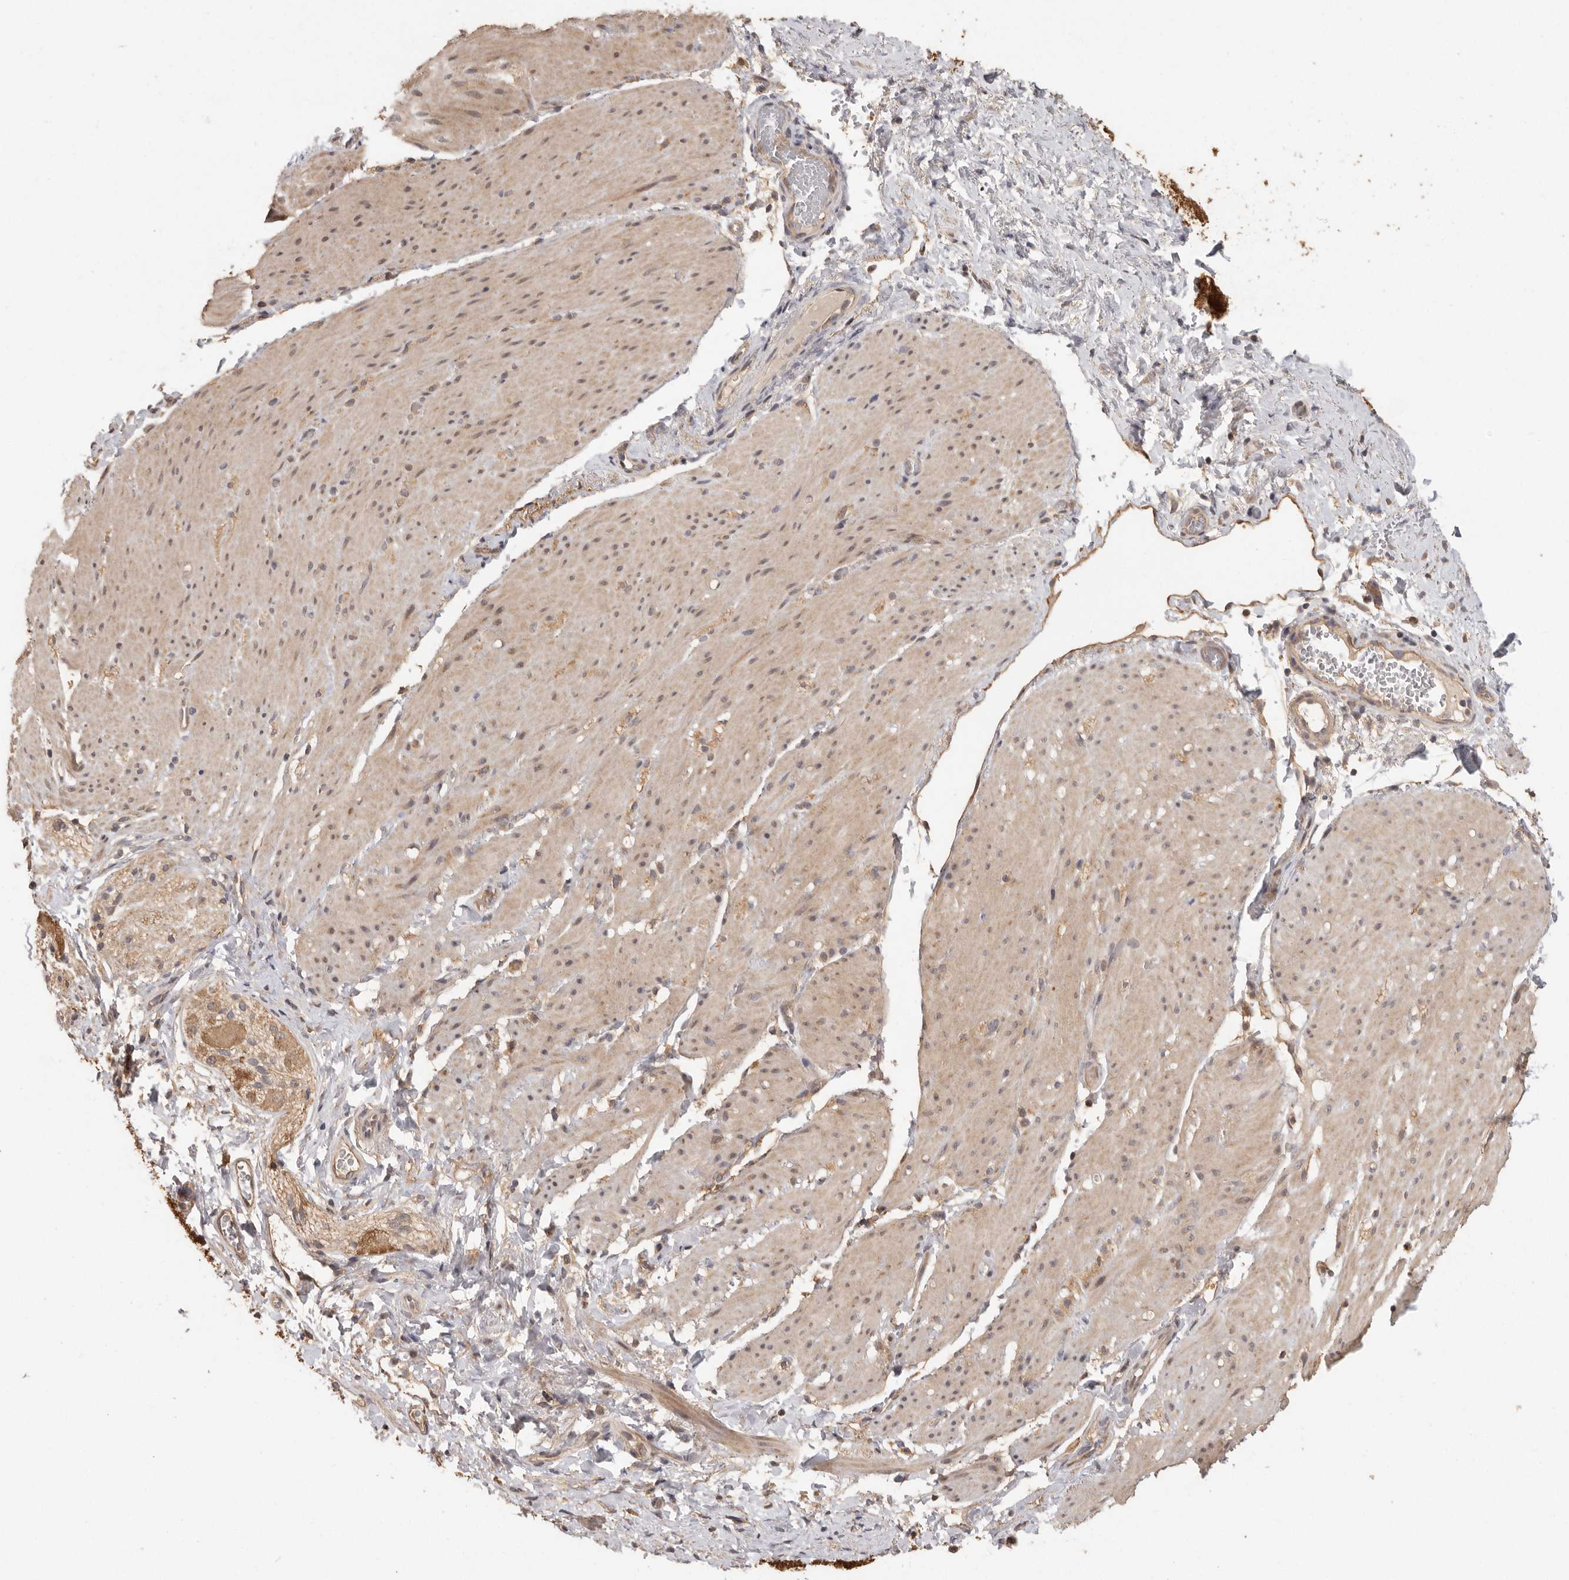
{"staining": {"intensity": "weak", "quantity": "25%-75%", "location": "cytoplasmic/membranous"}, "tissue": "smooth muscle", "cell_type": "Smooth muscle cells", "image_type": "normal", "snomed": [{"axis": "morphology", "description": "Normal tissue, NOS"}, {"axis": "topography", "description": "Smooth muscle"}, {"axis": "topography", "description": "Small intestine"}], "caption": "A brown stain shows weak cytoplasmic/membranous positivity of a protein in smooth muscle cells of normal smooth muscle.", "gene": "BAIAP2", "patient": {"sex": "female", "age": 84}}